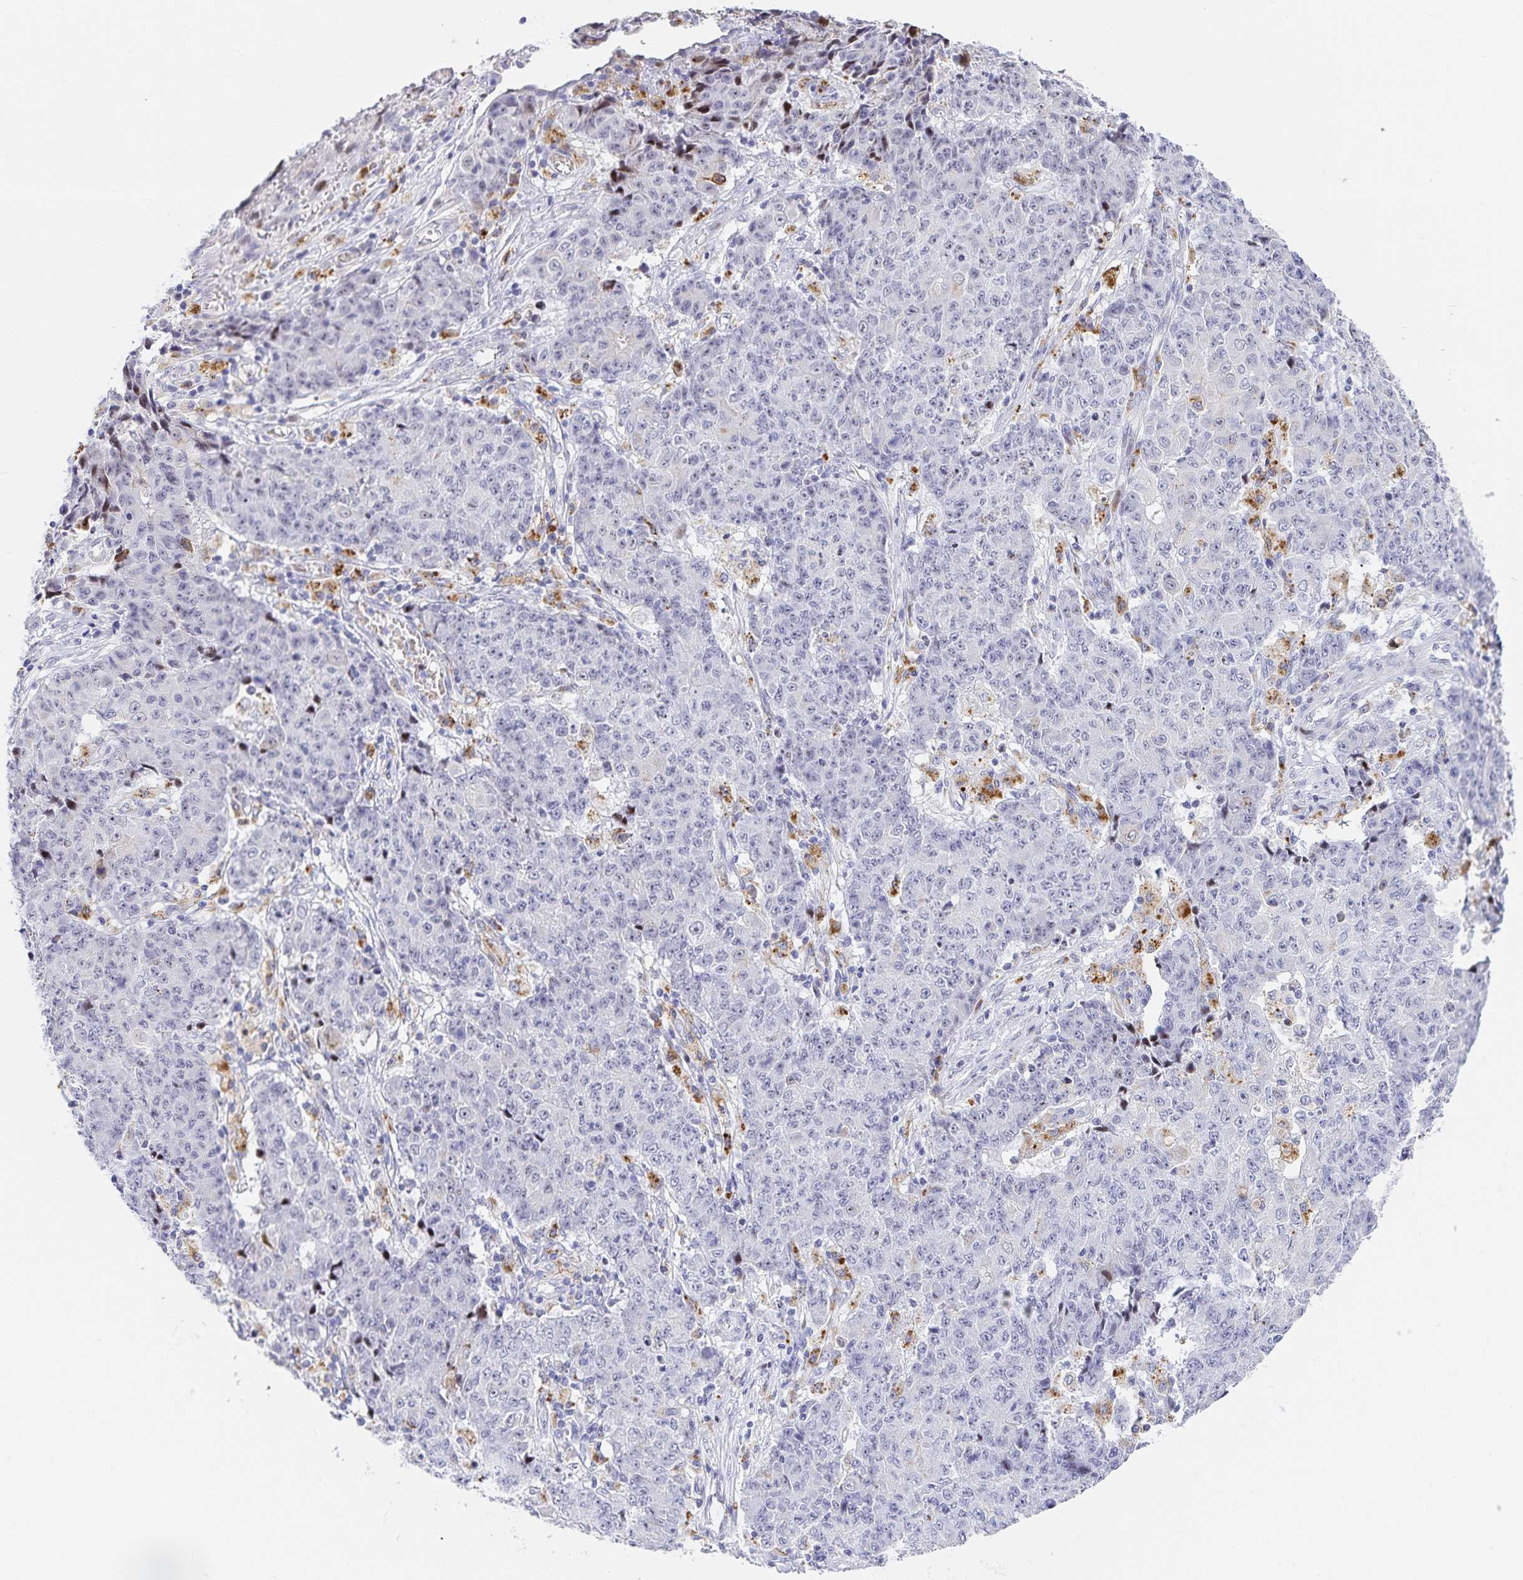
{"staining": {"intensity": "negative", "quantity": "none", "location": "none"}, "tissue": "ovarian cancer", "cell_type": "Tumor cells", "image_type": "cancer", "snomed": [{"axis": "morphology", "description": "Carcinoma, endometroid"}, {"axis": "topography", "description": "Ovary"}], "caption": "This is an immunohistochemistry image of human endometroid carcinoma (ovarian). There is no positivity in tumor cells.", "gene": "KBTBD13", "patient": {"sex": "female", "age": 42}}